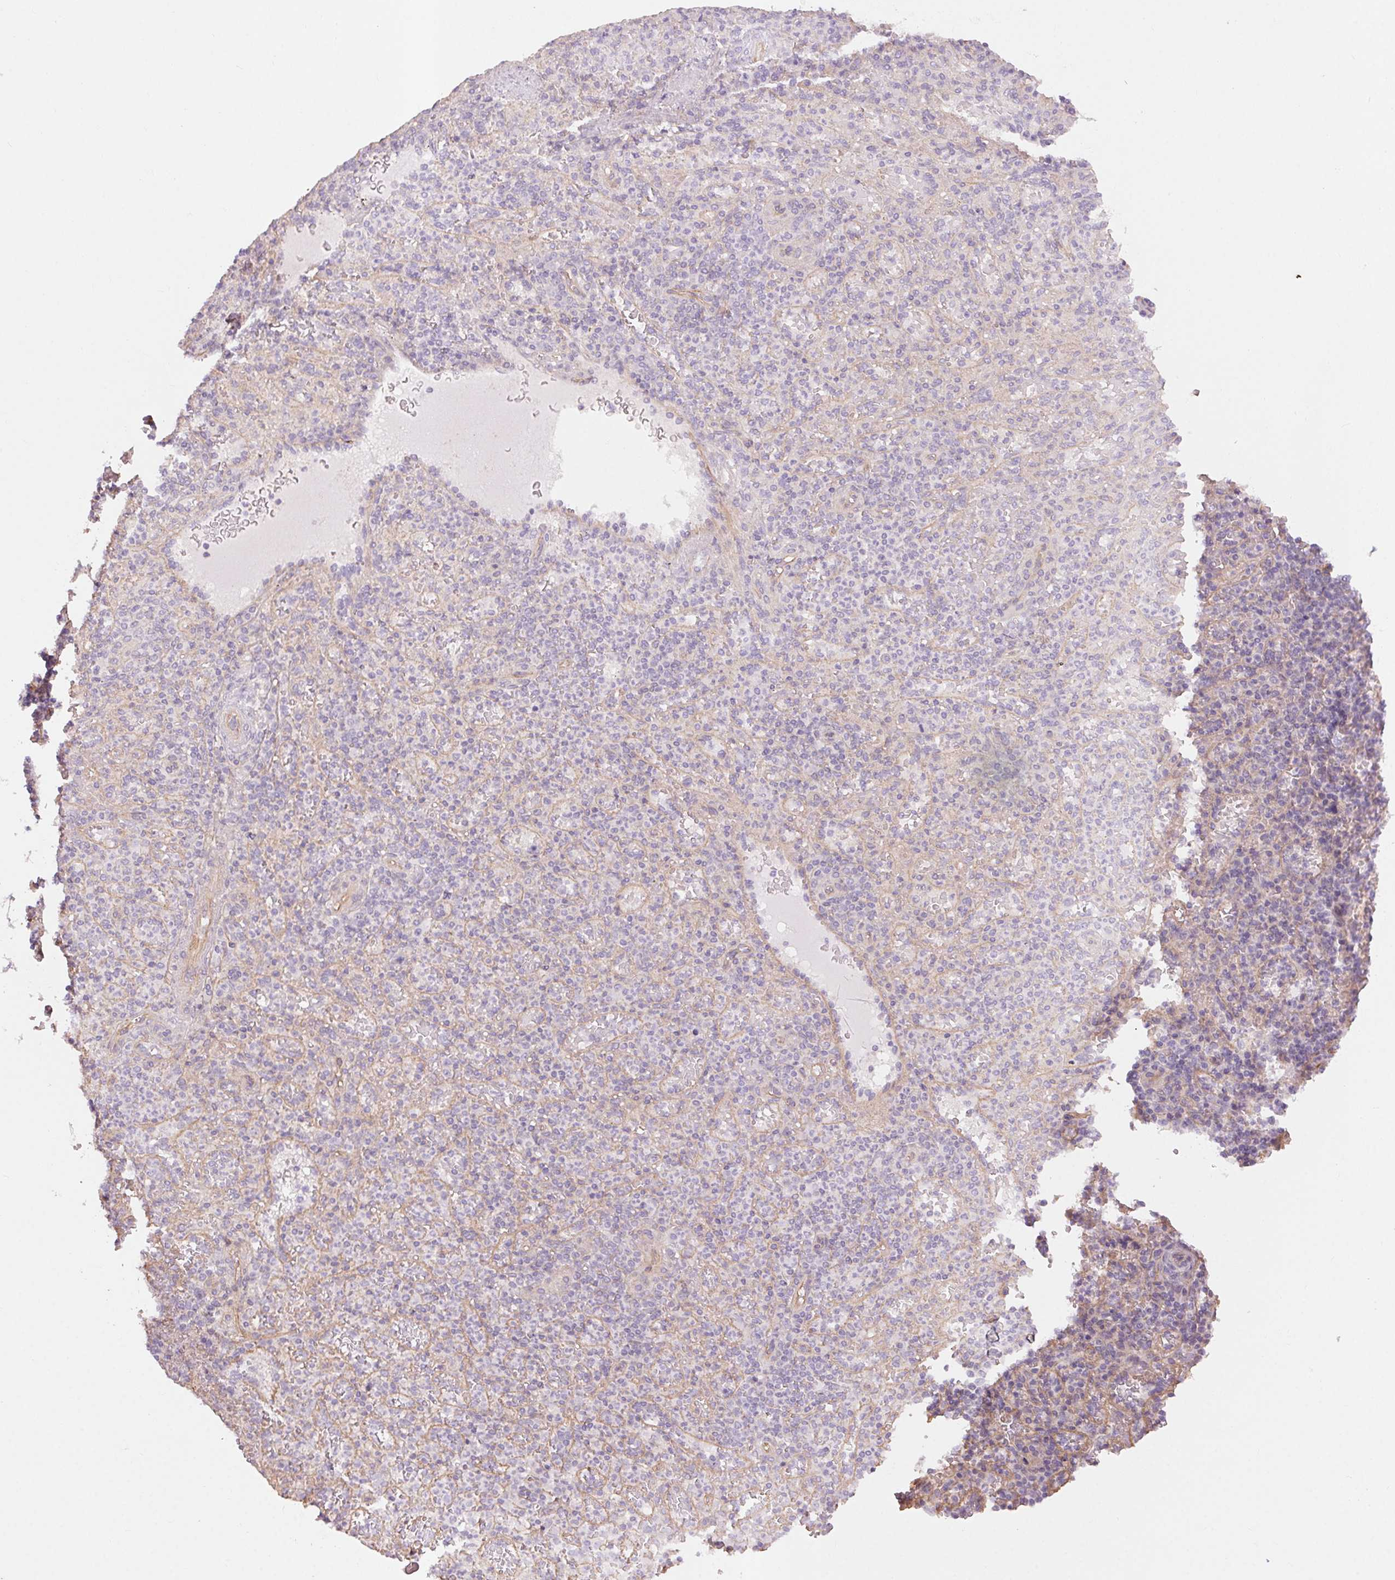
{"staining": {"intensity": "negative", "quantity": "none", "location": "none"}, "tissue": "spleen", "cell_type": "Cells in red pulp", "image_type": "normal", "snomed": [{"axis": "morphology", "description": "Normal tissue, NOS"}, {"axis": "topography", "description": "Spleen"}], "caption": "A micrograph of human spleen is negative for staining in cells in red pulp. (Stains: DAB (3,3'-diaminobenzidine) immunohistochemistry (IHC) with hematoxylin counter stain, Microscopy: brightfield microscopy at high magnification).", "gene": "CCSER1", "patient": {"sex": "female", "age": 74}}